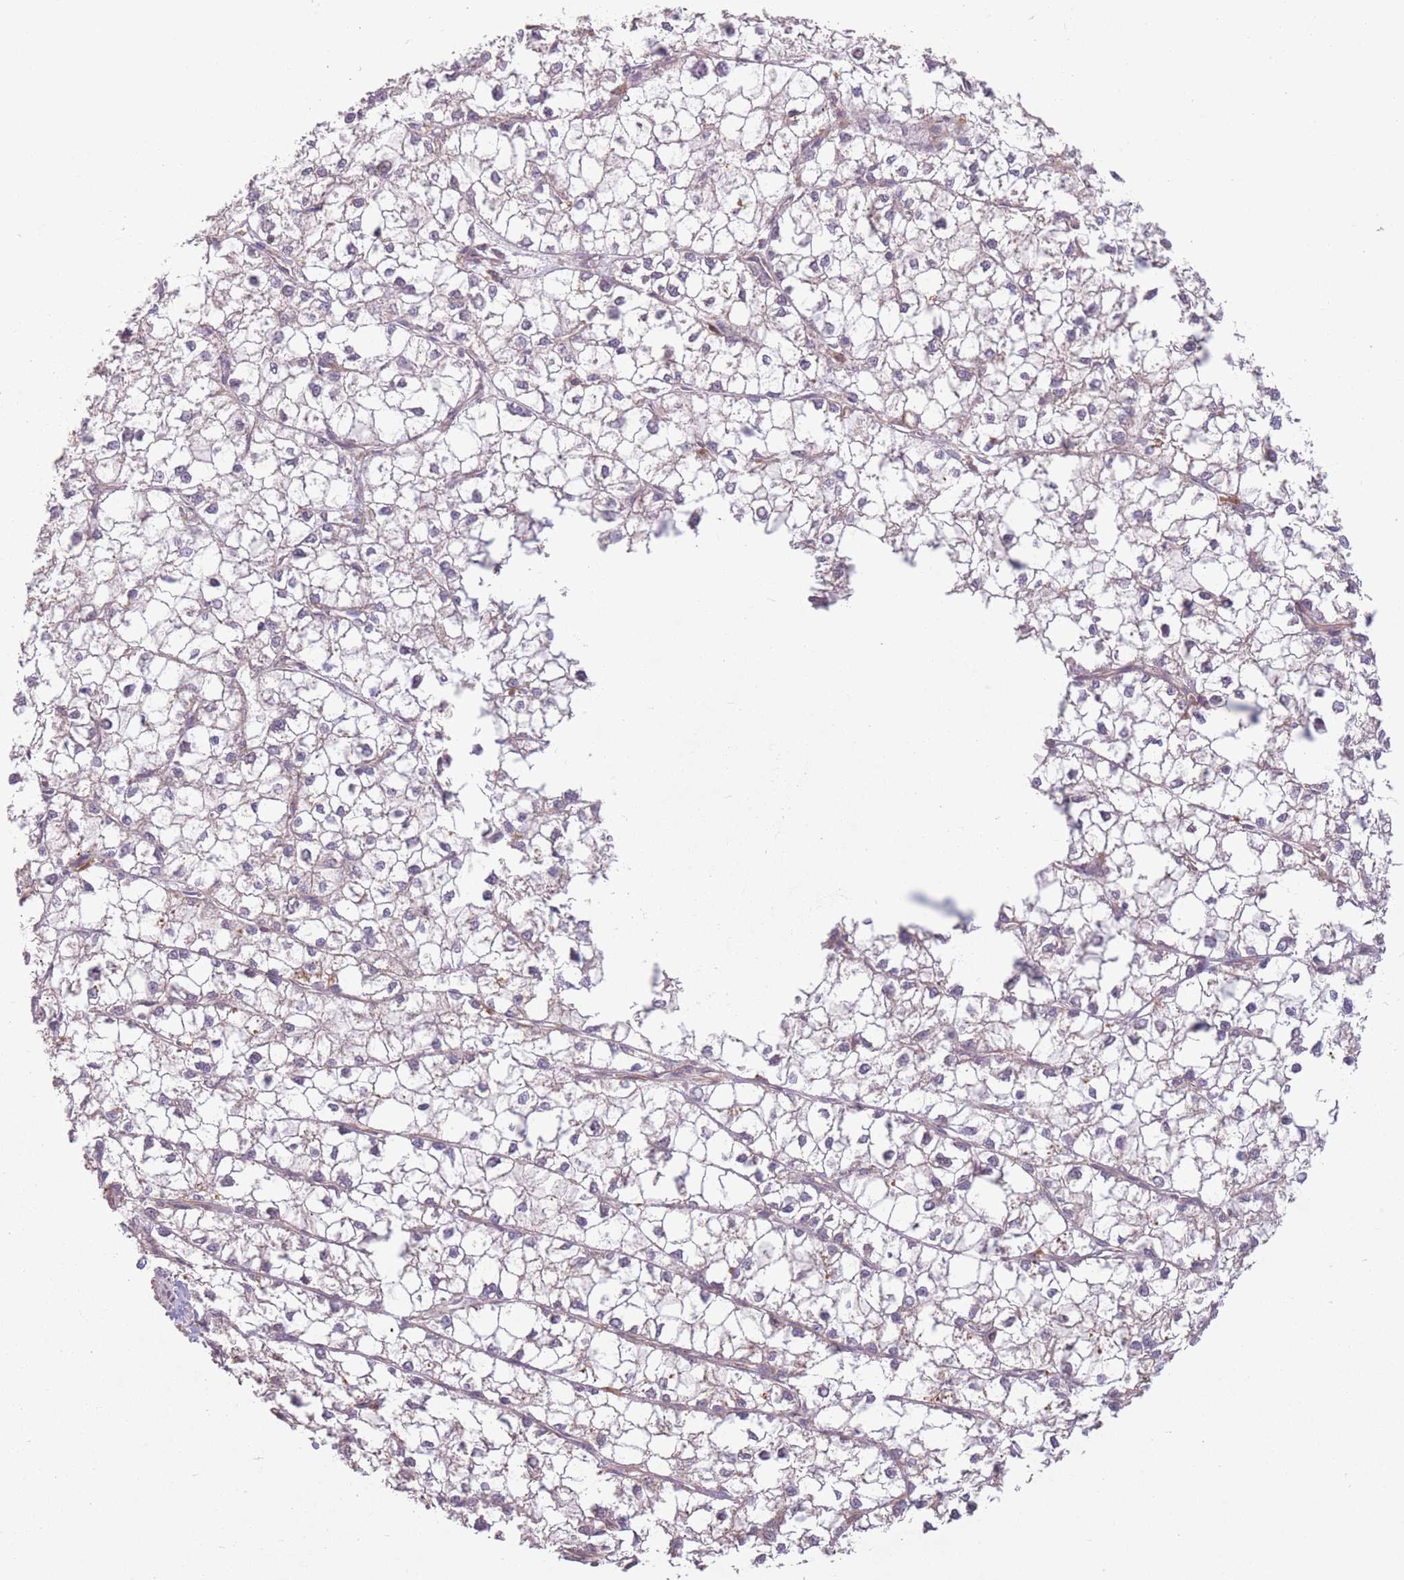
{"staining": {"intensity": "negative", "quantity": "none", "location": "none"}, "tissue": "liver cancer", "cell_type": "Tumor cells", "image_type": "cancer", "snomed": [{"axis": "morphology", "description": "Carcinoma, Hepatocellular, NOS"}, {"axis": "topography", "description": "Liver"}], "caption": "Tumor cells are negative for protein expression in human hepatocellular carcinoma (liver).", "gene": "WASHC2A", "patient": {"sex": "female", "age": 43}}